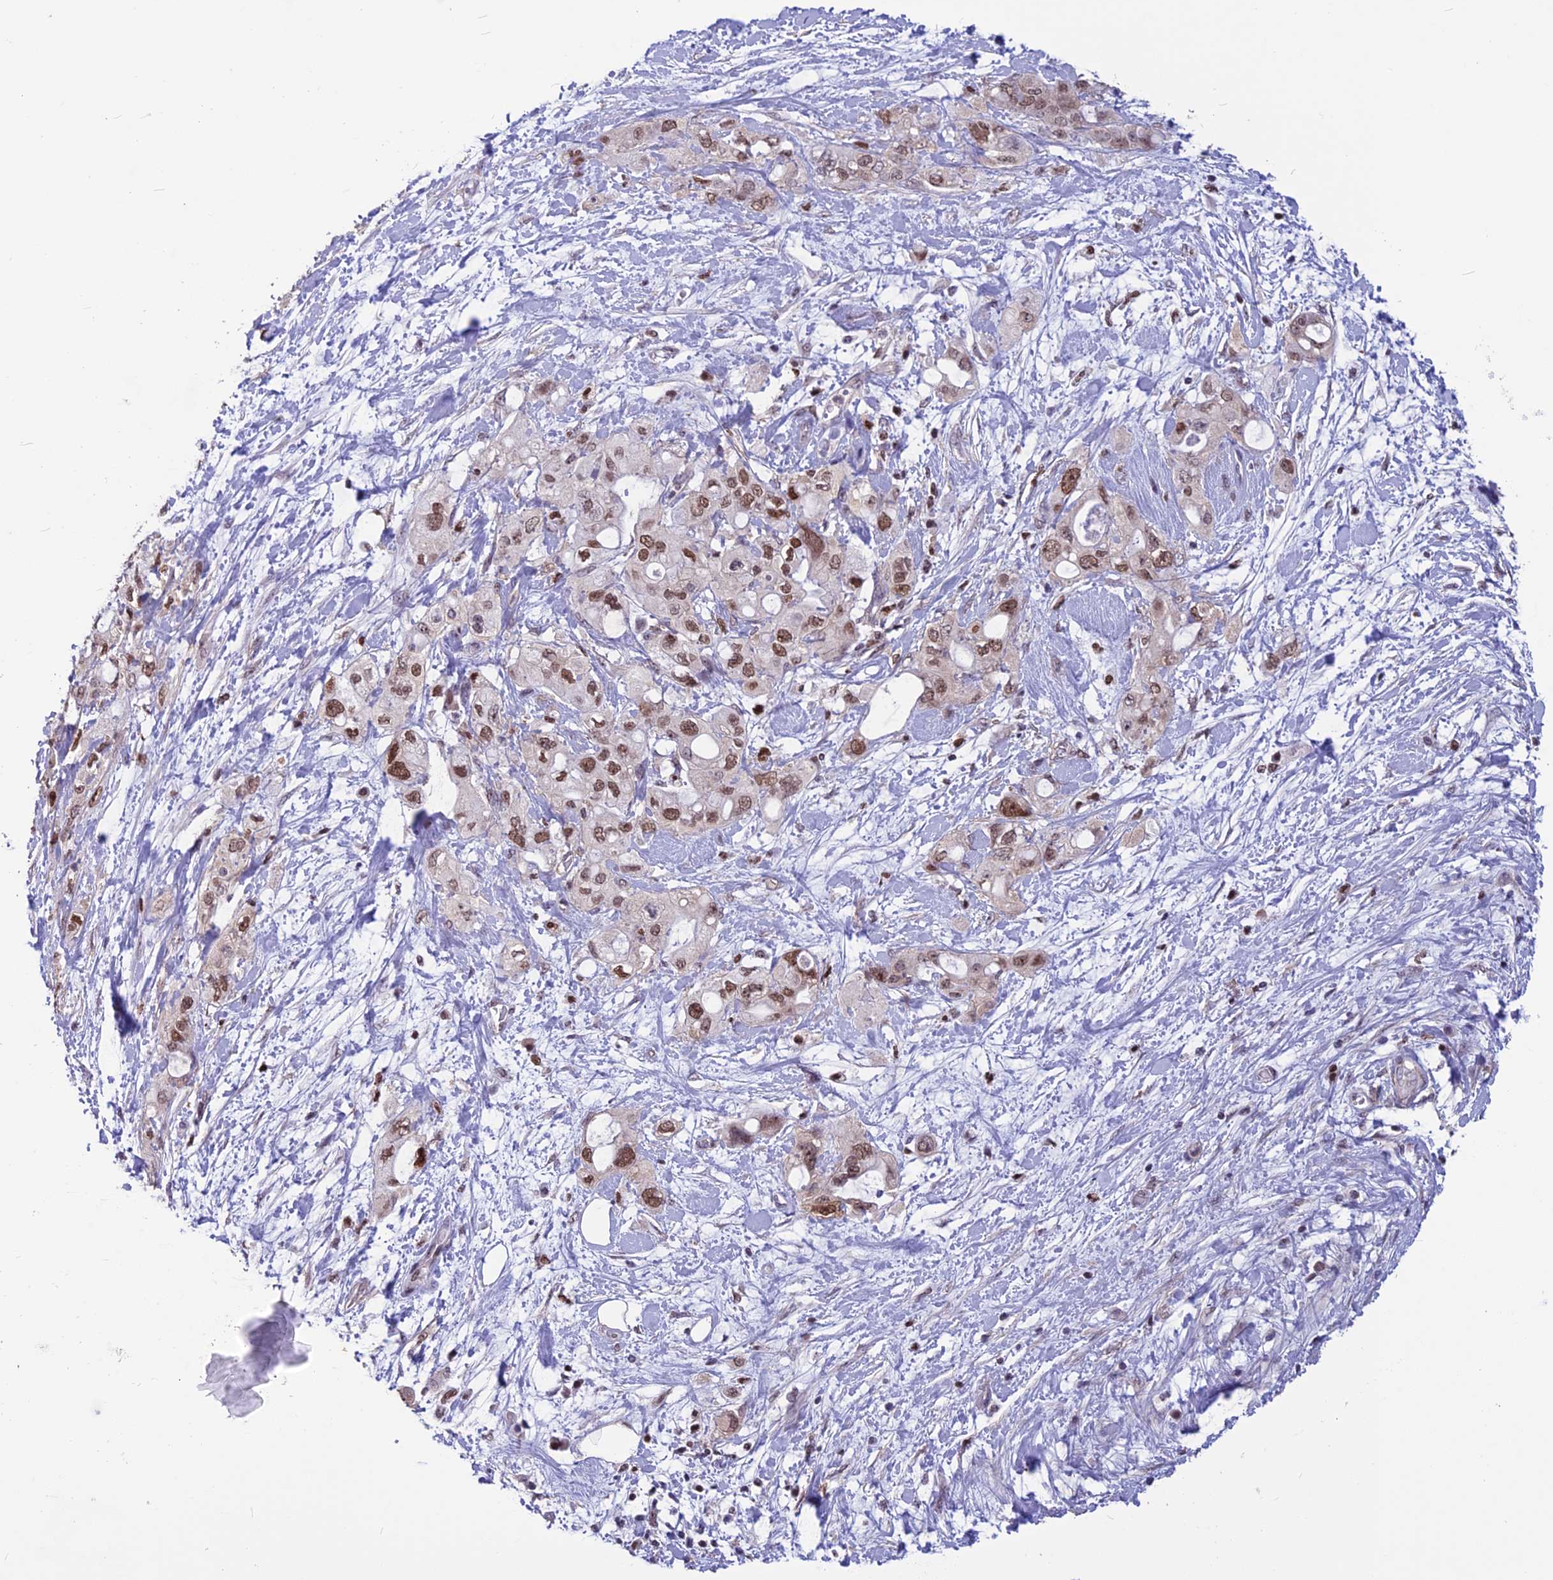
{"staining": {"intensity": "moderate", "quantity": ">75%", "location": "nuclear"}, "tissue": "pancreatic cancer", "cell_type": "Tumor cells", "image_type": "cancer", "snomed": [{"axis": "morphology", "description": "Inflammation, NOS"}, {"axis": "morphology", "description": "Adenocarcinoma, NOS"}, {"axis": "topography", "description": "Pancreas"}], "caption": "This image exhibits IHC staining of pancreatic adenocarcinoma, with medium moderate nuclear expression in approximately >75% of tumor cells.", "gene": "MIS12", "patient": {"sex": "female", "age": 56}}